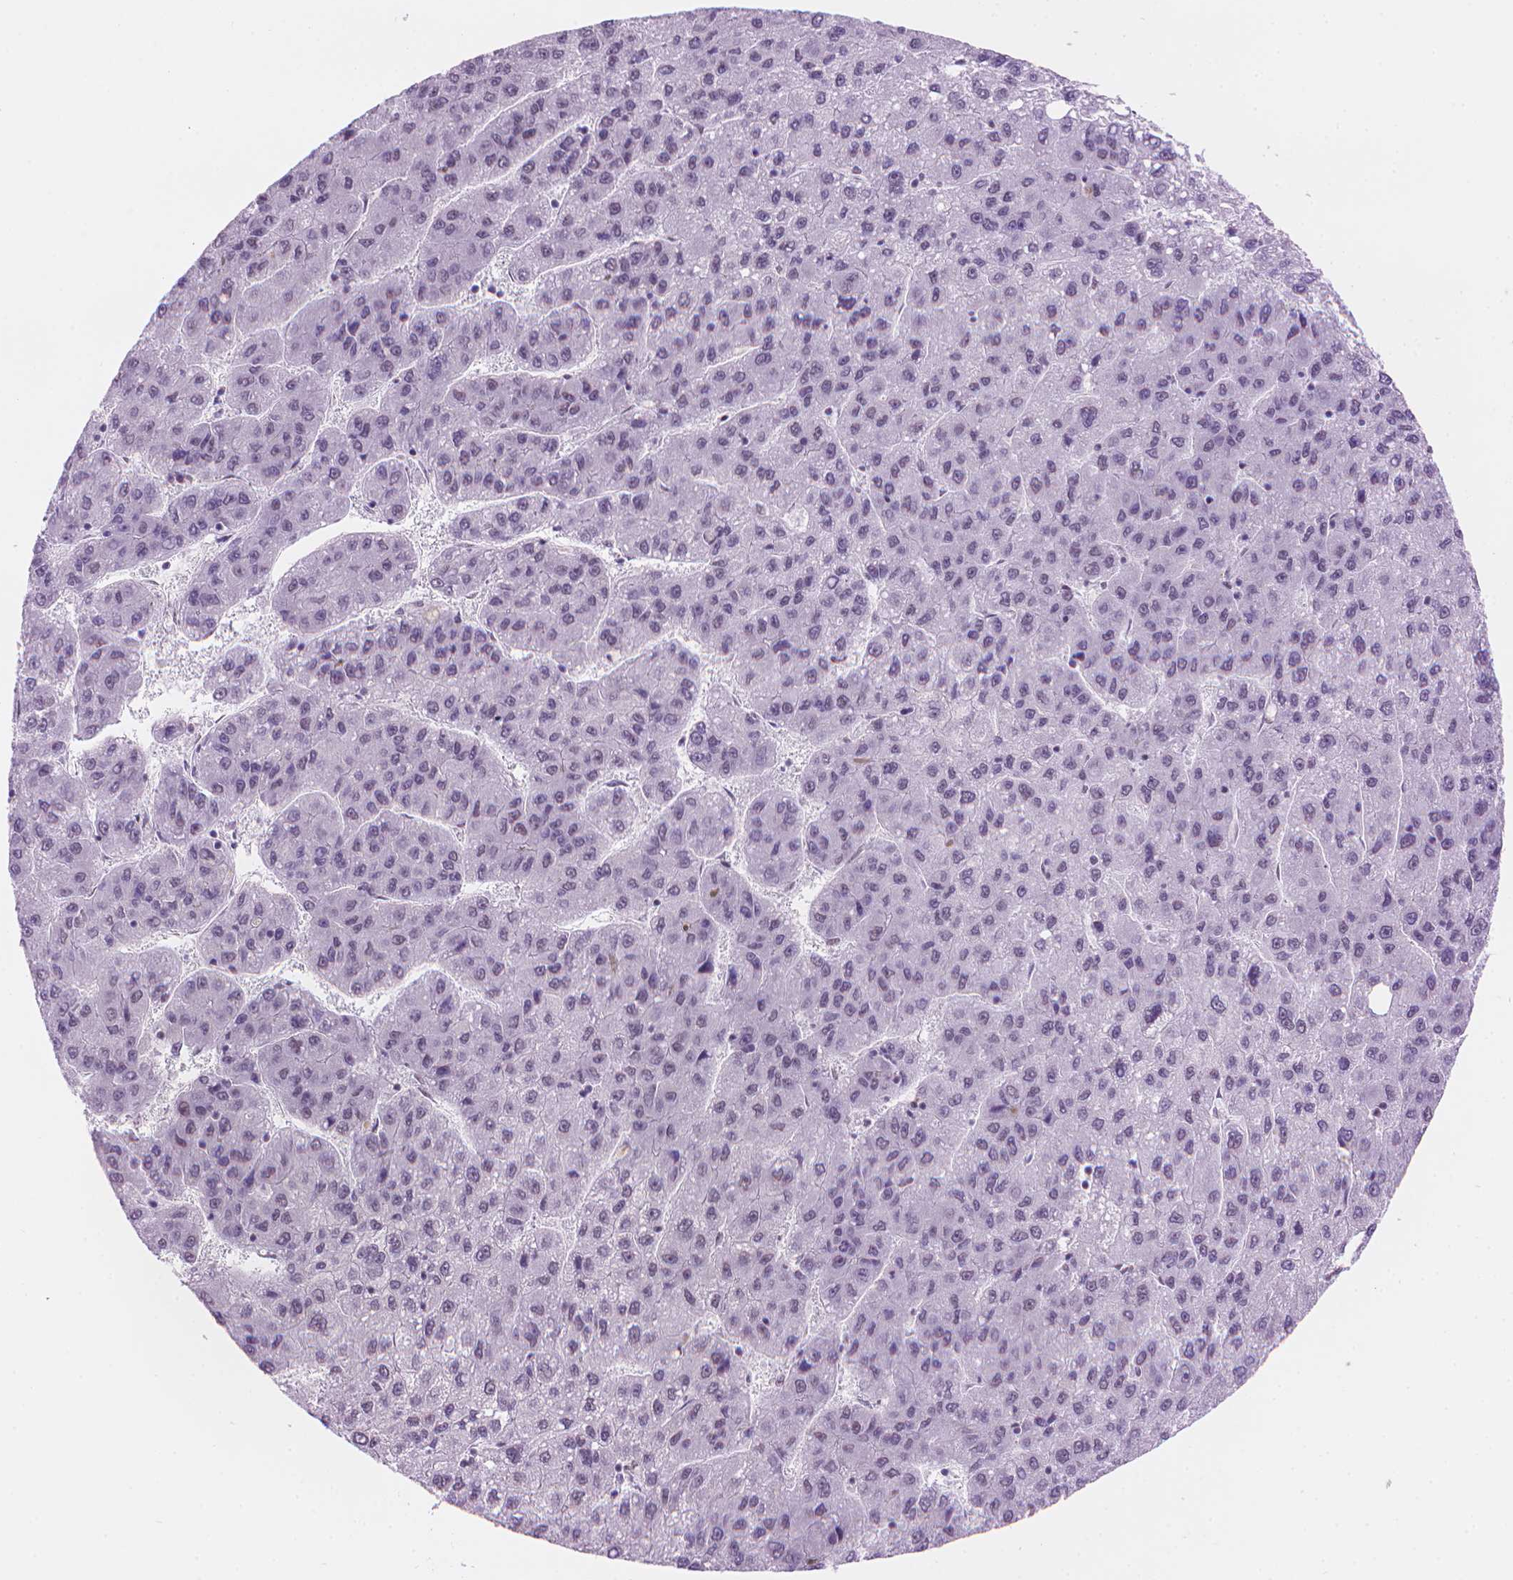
{"staining": {"intensity": "negative", "quantity": "none", "location": "none"}, "tissue": "liver cancer", "cell_type": "Tumor cells", "image_type": "cancer", "snomed": [{"axis": "morphology", "description": "Carcinoma, Hepatocellular, NOS"}, {"axis": "topography", "description": "Liver"}], "caption": "Immunohistochemical staining of liver cancer (hepatocellular carcinoma) demonstrates no significant staining in tumor cells.", "gene": "RPA4", "patient": {"sex": "female", "age": 82}}